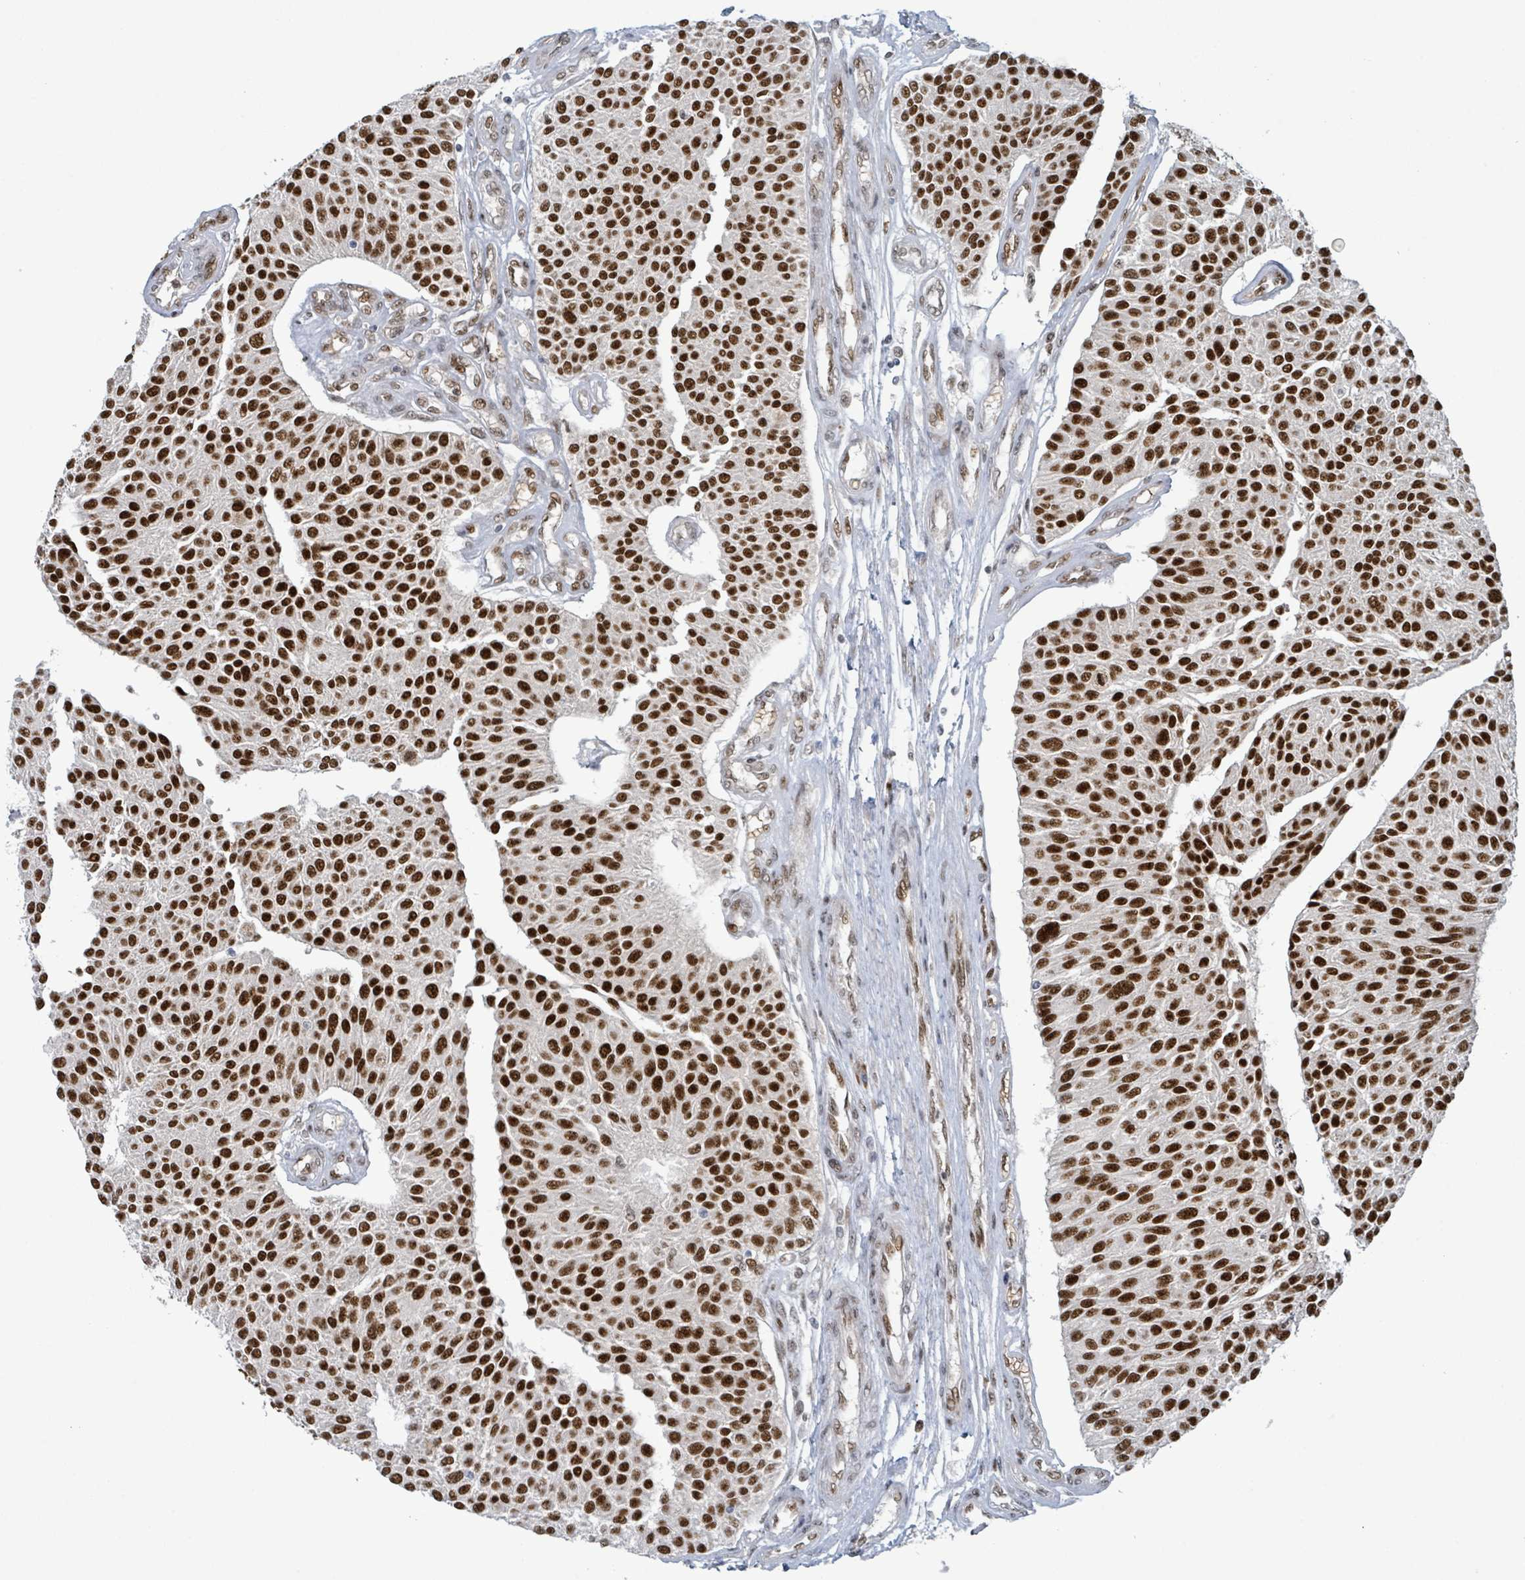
{"staining": {"intensity": "strong", "quantity": ">75%", "location": "nuclear"}, "tissue": "urothelial cancer", "cell_type": "Tumor cells", "image_type": "cancer", "snomed": [{"axis": "morphology", "description": "Urothelial carcinoma, NOS"}, {"axis": "topography", "description": "Urinary bladder"}], "caption": "High-magnification brightfield microscopy of urothelial cancer stained with DAB (brown) and counterstained with hematoxylin (blue). tumor cells exhibit strong nuclear positivity is present in about>75% of cells.", "gene": "KLF3", "patient": {"sex": "male", "age": 55}}